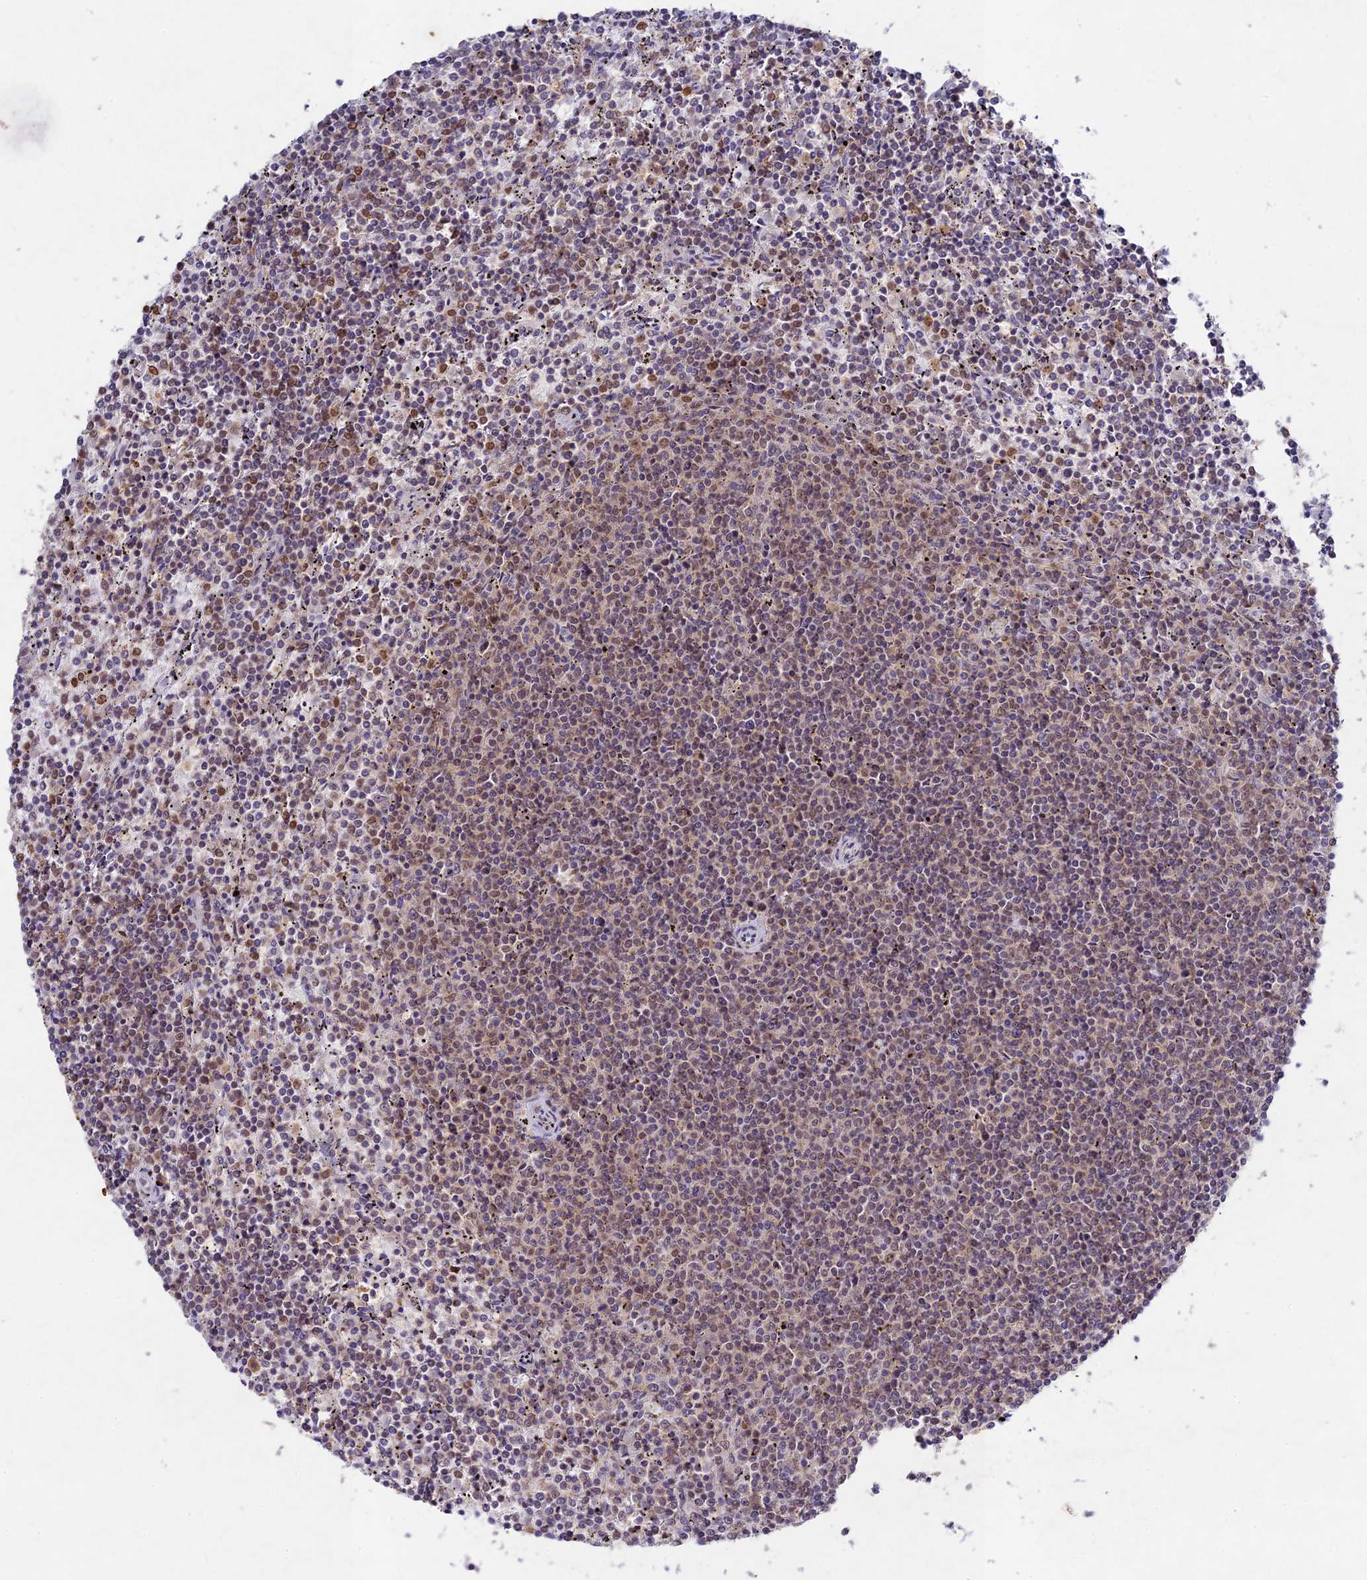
{"staining": {"intensity": "moderate", "quantity": "<25%", "location": "nuclear"}, "tissue": "lymphoma", "cell_type": "Tumor cells", "image_type": "cancer", "snomed": [{"axis": "morphology", "description": "Malignant lymphoma, non-Hodgkin's type, Low grade"}, {"axis": "topography", "description": "Spleen"}], "caption": "Immunohistochemical staining of malignant lymphoma, non-Hodgkin's type (low-grade) exhibits low levels of moderate nuclear positivity in about <25% of tumor cells. The staining is performed using DAB brown chromogen to label protein expression. The nuclei are counter-stained blue using hematoxylin.", "gene": "RAVER1", "patient": {"sex": "female", "age": 50}}